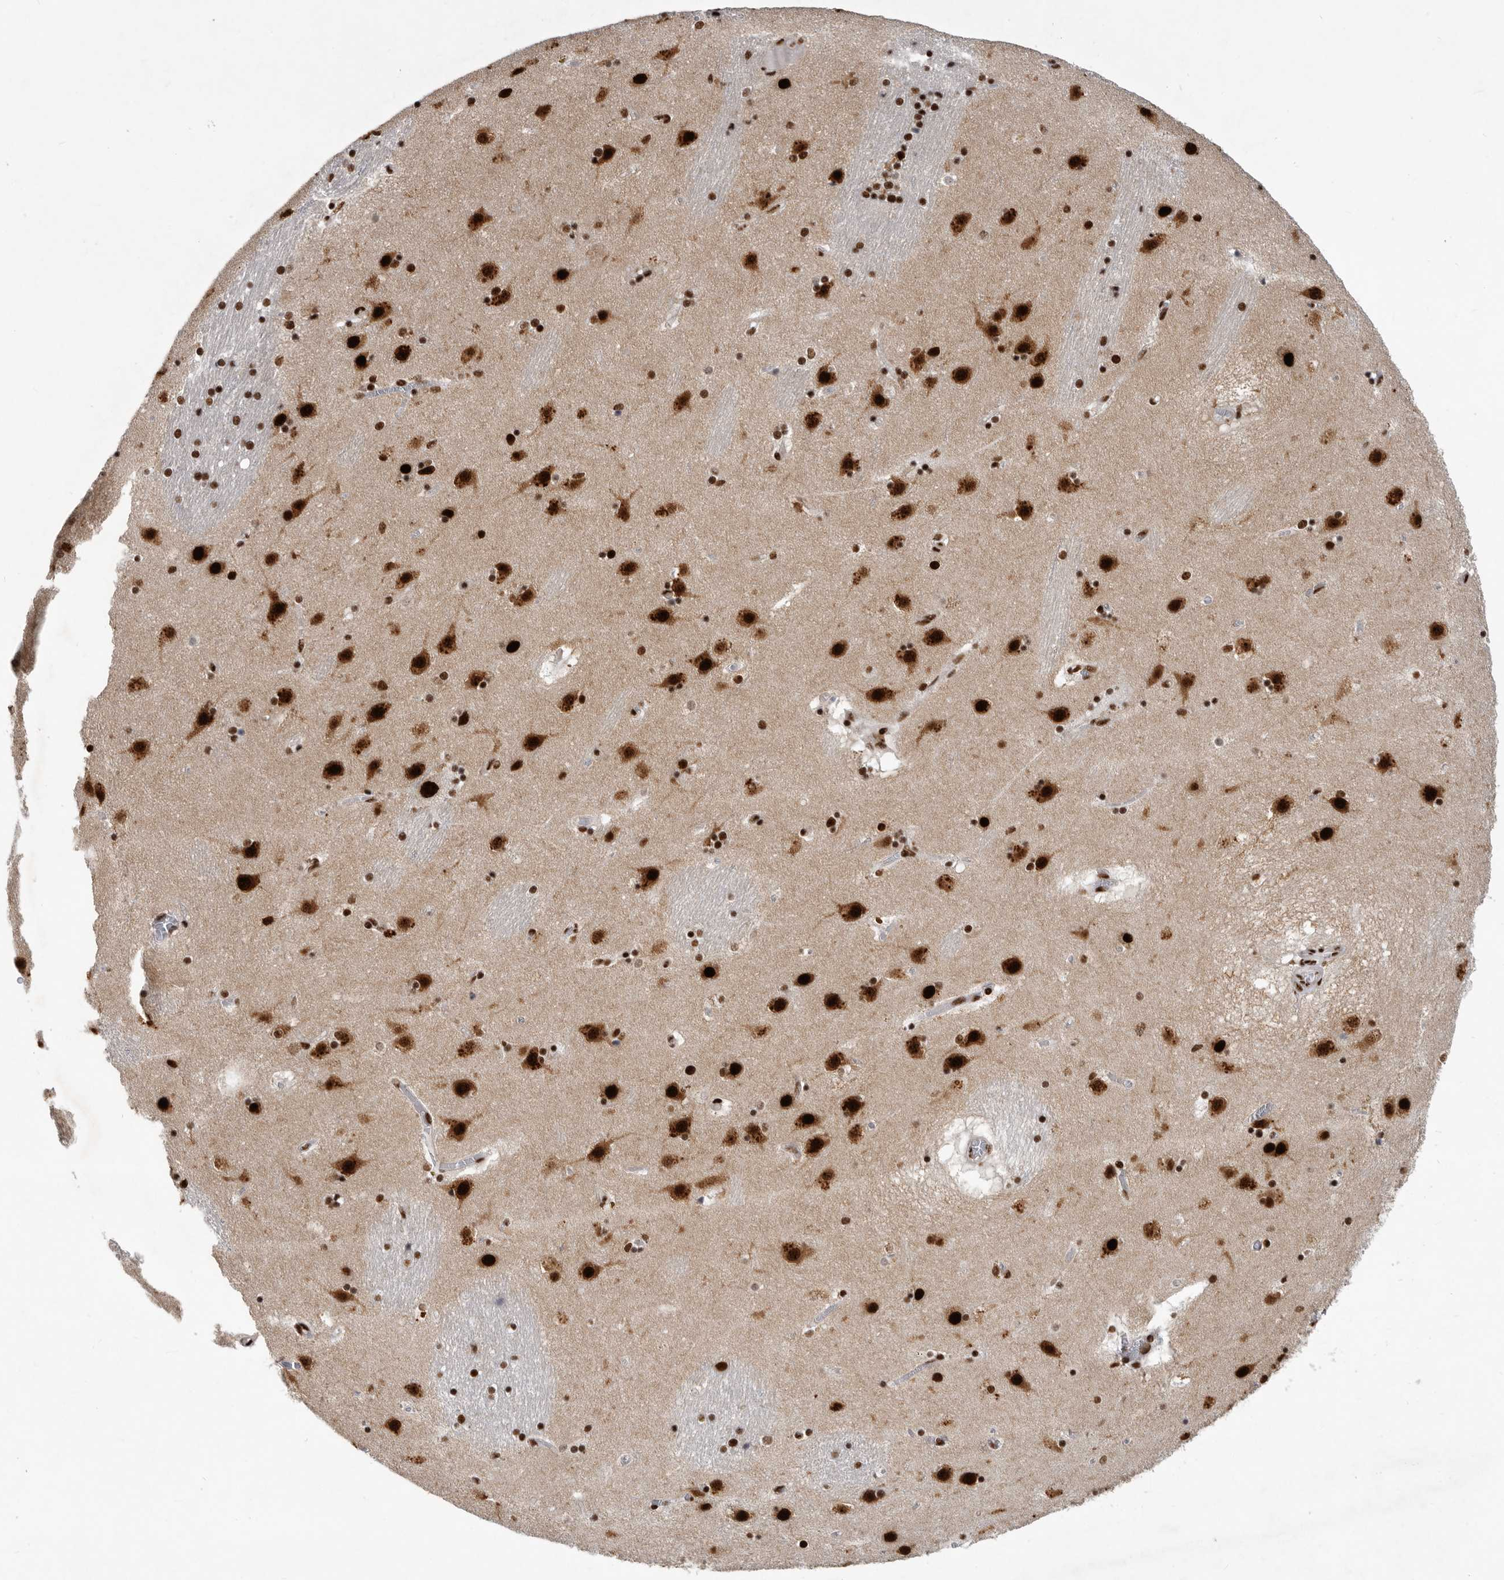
{"staining": {"intensity": "strong", "quantity": ">75%", "location": "nuclear"}, "tissue": "caudate", "cell_type": "Glial cells", "image_type": "normal", "snomed": [{"axis": "morphology", "description": "Normal tissue, NOS"}, {"axis": "topography", "description": "Lateral ventricle wall"}], "caption": "This photomicrograph demonstrates normal caudate stained with immunohistochemistry (IHC) to label a protein in brown. The nuclear of glial cells show strong positivity for the protein. Nuclei are counter-stained blue.", "gene": "BCLAF1", "patient": {"sex": "male", "age": 70}}